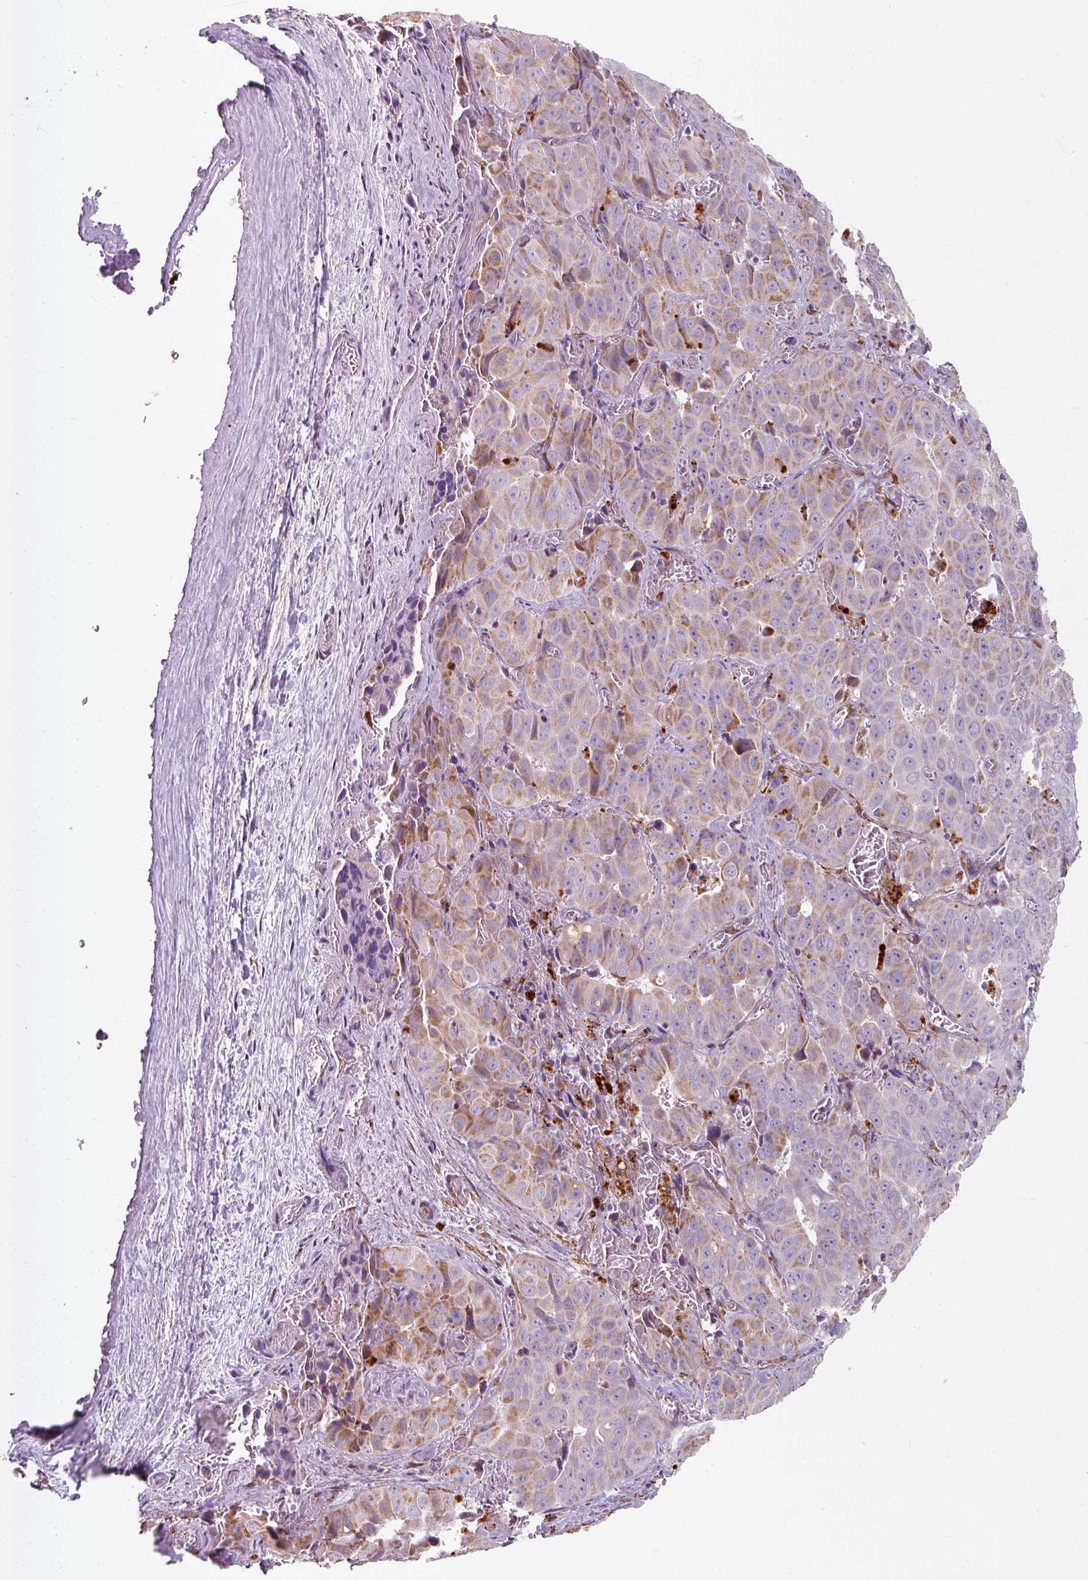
{"staining": {"intensity": "moderate", "quantity": "<25%", "location": "cytoplasmic/membranous"}, "tissue": "liver cancer", "cell_type": "Tumor cells", "image_type": "cancer", "snomed": [{"axis": "morphology", "description": "Cholangiocarcinoma"}, {"axis": "topography", "description": "Liver"}], "caption": "This is a micrograph of immunohistochemistry (IHC) staining of cholangiocarcinoma (liver), which shows moderate staining in the cytoplasmic/membranous of tumor cells.", "gene": "MRPS5", "patient": {"sex": "female", "age": 52}}